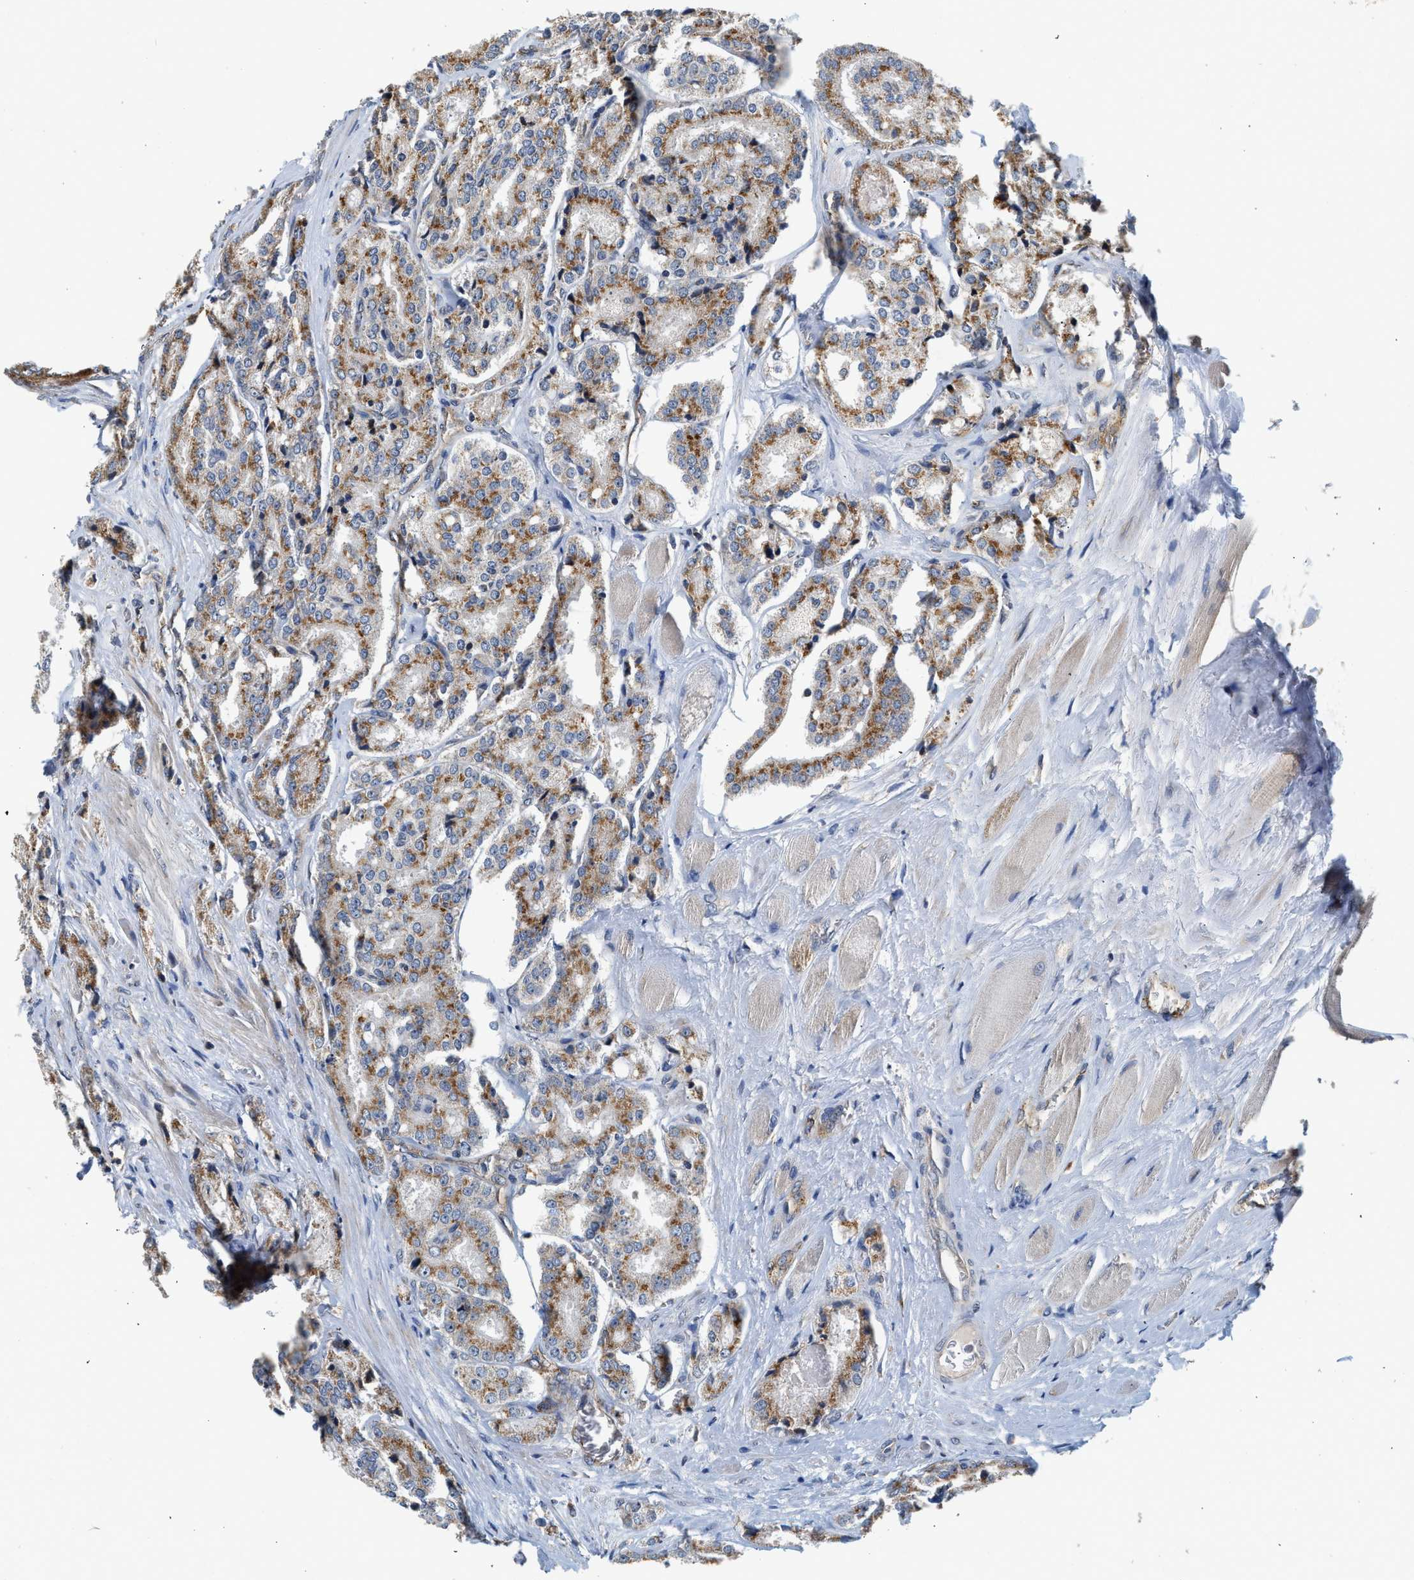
{"staining": {"intensity": "moderate", "quantity": "25%-75%", "location": "cytoplasmic/membranous"}, "tissue": "prostate cancer", "cell_type": "Tumor cells", "image_type": "cancer", "snomed": [{"axis": "morphology", "description": "Adenocarcinoma, High grade"}, {"axis": "topography", "description": "Prostate"}], "caption": "DAB immunohistochemical staining of prostate cancer (adenocarcinoma (high-grade)) demonstrates moderate cytoplasmic/membranous protein staining in approximately 25%-75% of tumor cells.", "gene": "PIM1", "patient": {"sex": "male", "age": 65}}